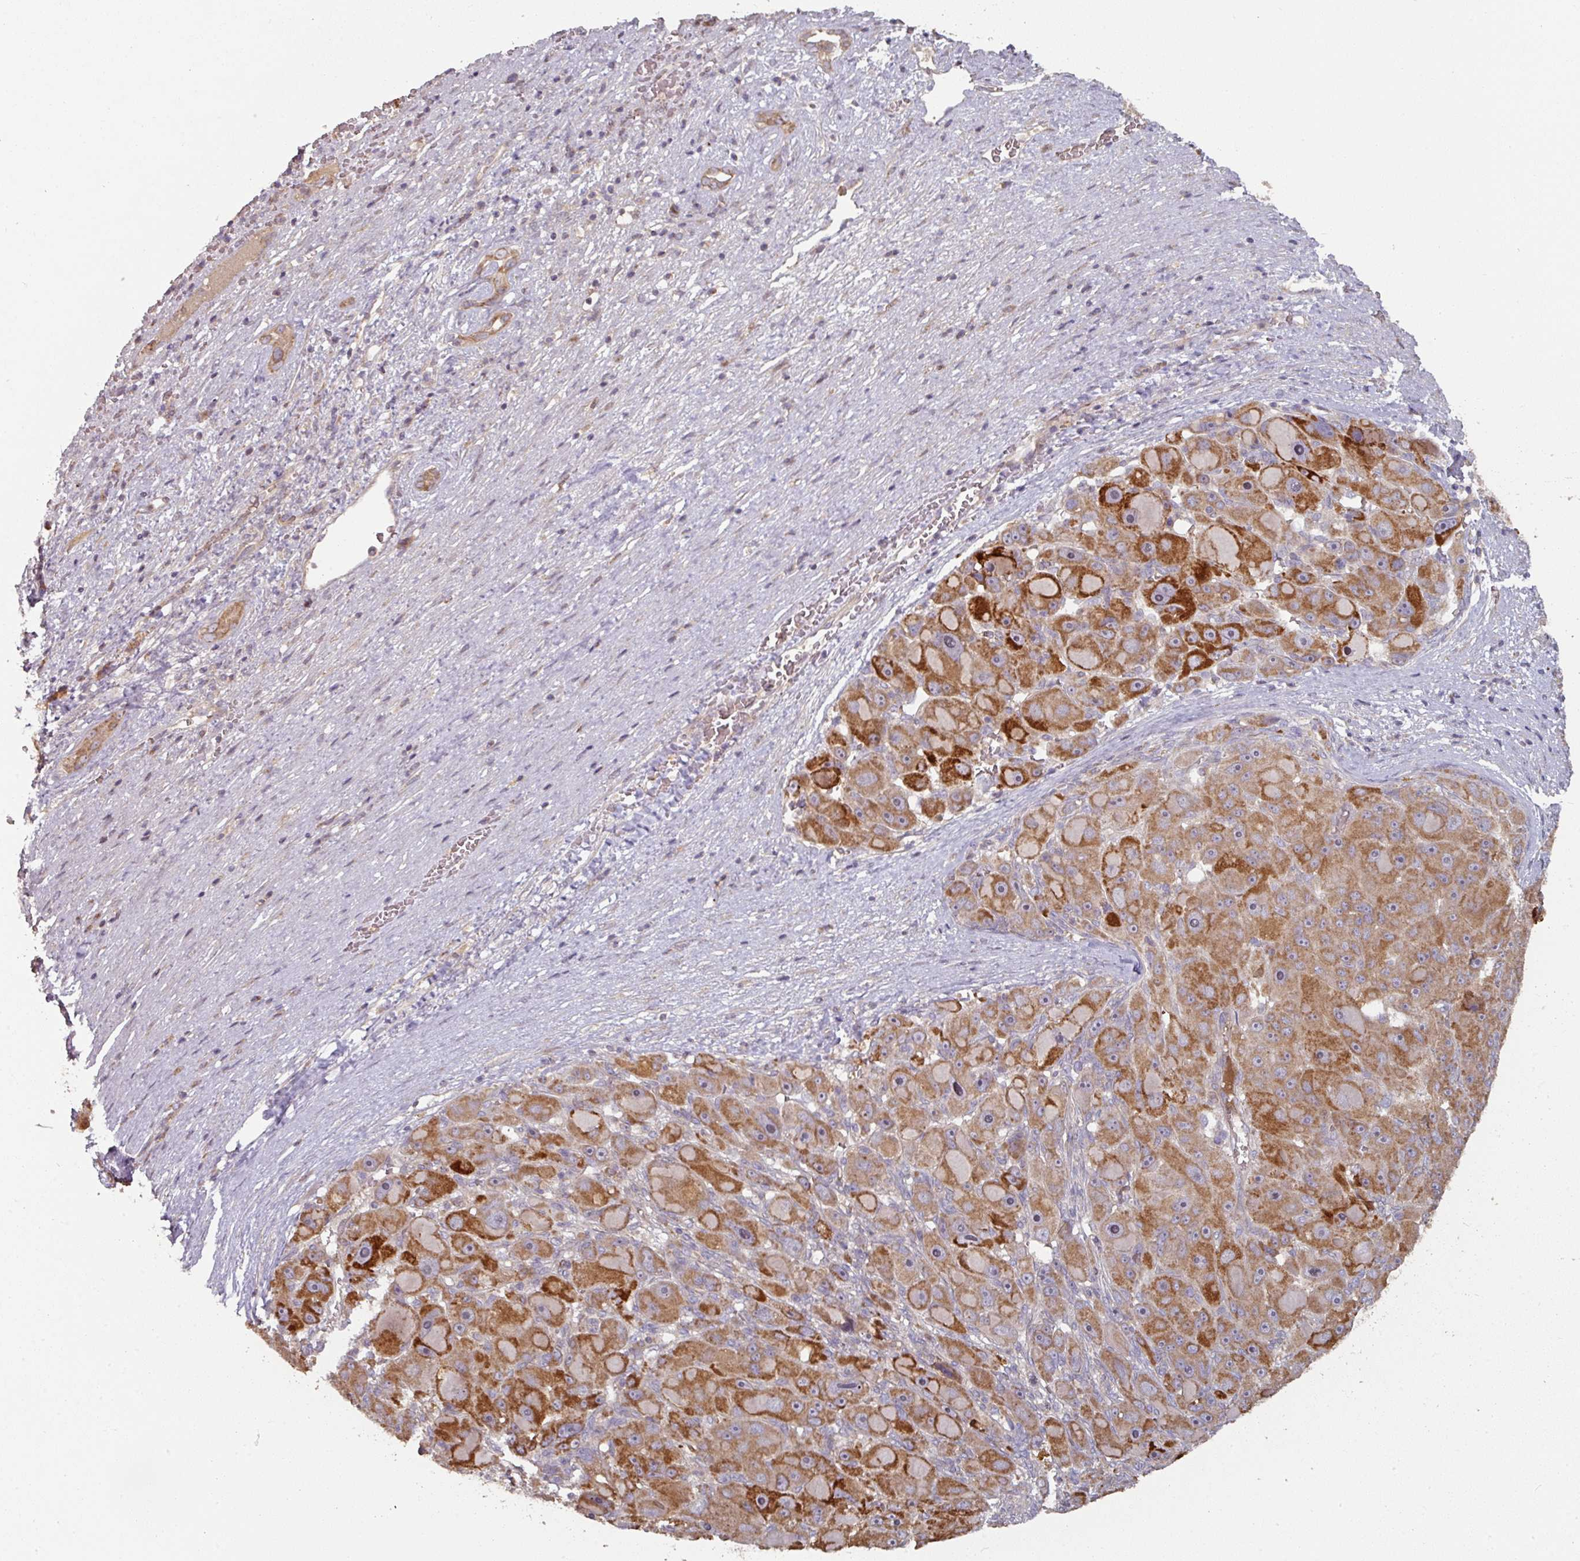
{"staining": {"intensity": "strong", "quantity": ">75%", "location": "cytoplasmic/membranous"}, "tissue": "liver cancer", "cell_type": "Tumor cells", "image_type": "cancer", "snomed": [{"axis": "morphology", "description": "Carcinoma, Hepatocellular, NOS"}, {"axis": "topography", "description": "Liver"}], "caption": "Liver hepatocellular carcinoma stained for a protein shows strong cytoplasmic/membranous positivity in tumor cells.", "gene": "DNAJC7", "patient": {"sex": "male", "age": 76}}